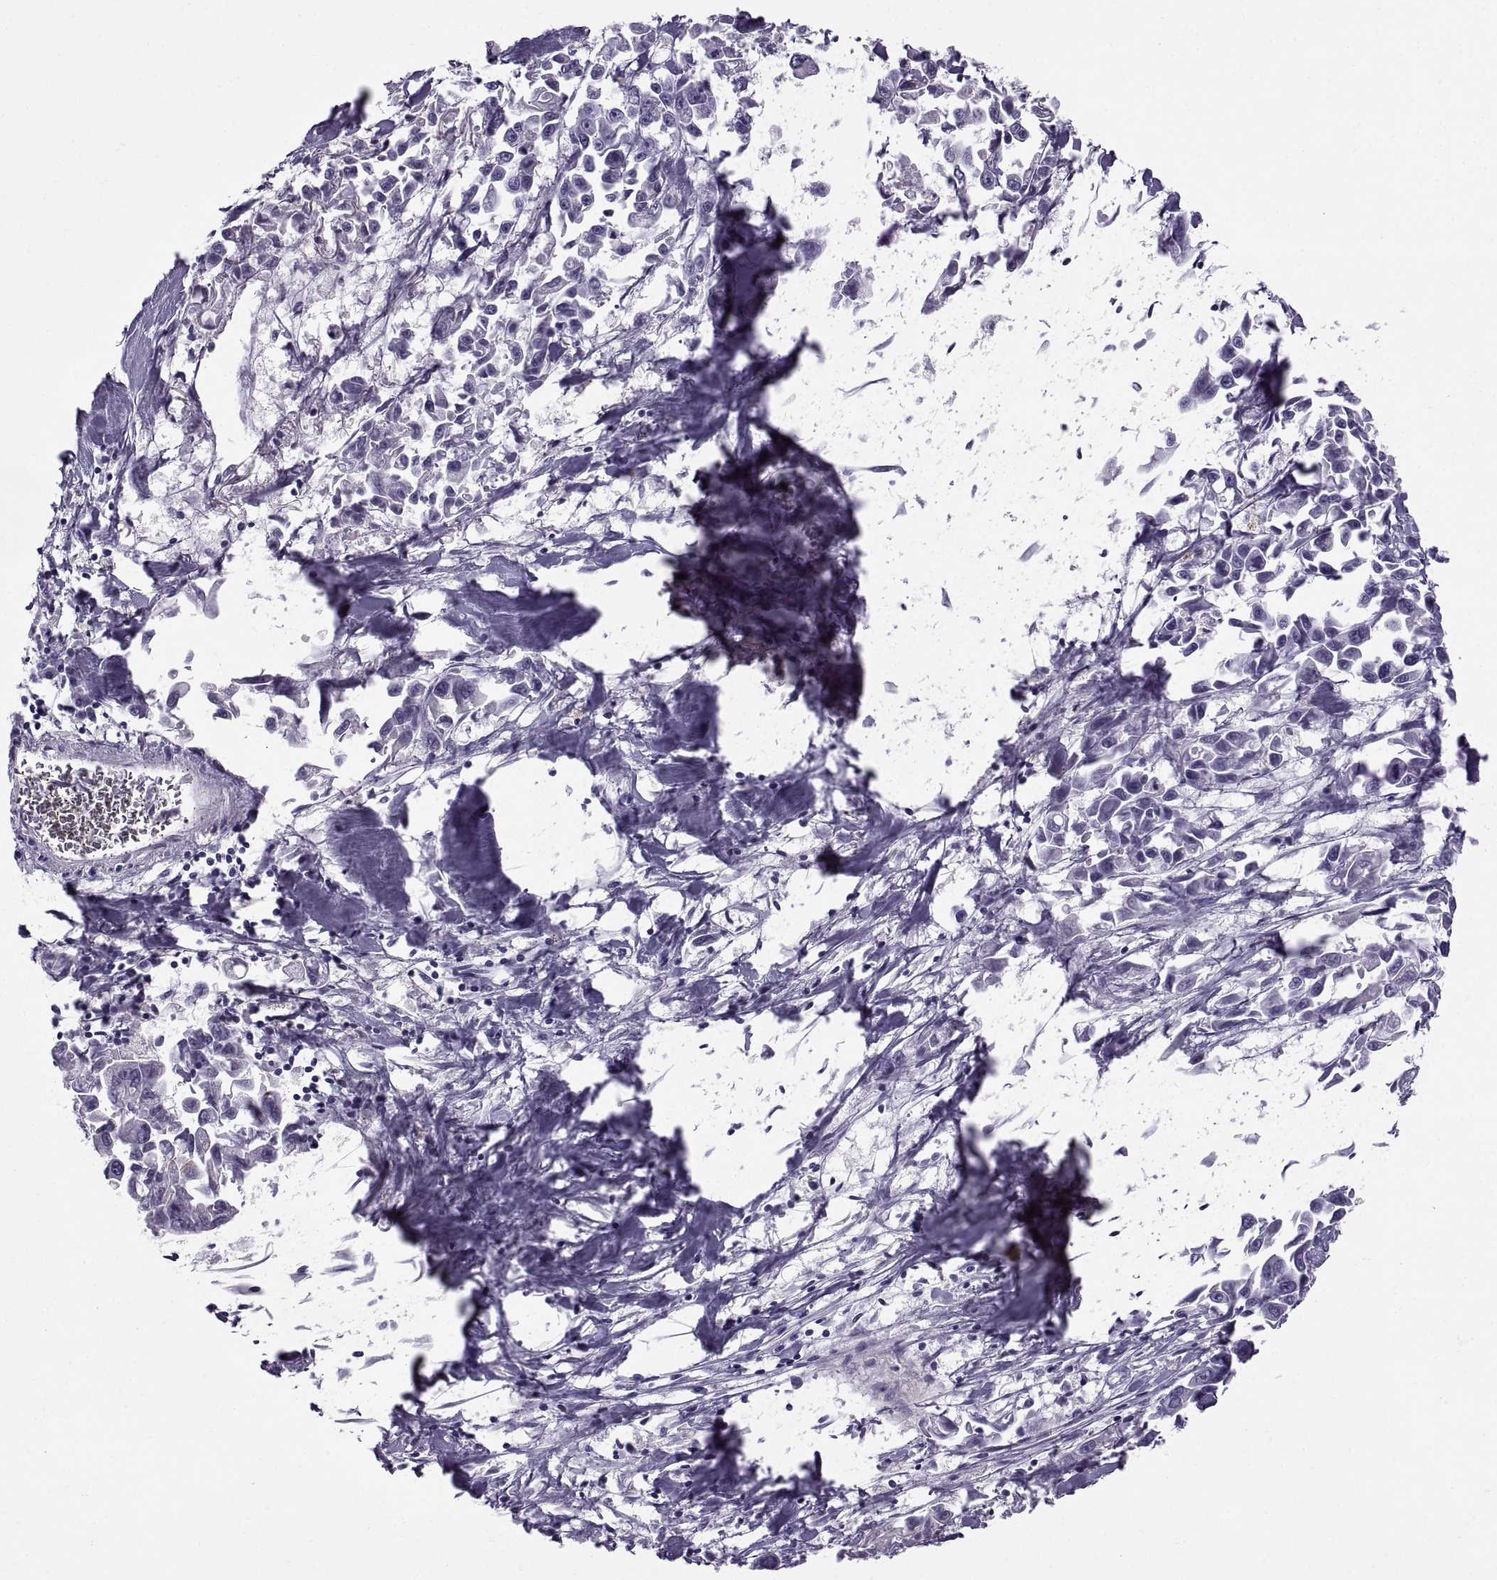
{"staining": {"intensity": "negative", "quantity": "none", "location": "none"}, "tissue": "pancreatic cancer", "cell_type": "Tumor cells", "image_type": "cancer", "snomed": [{"axis": "morphology", "description": "Adenocarcinoma, NOS"}, {"axis": "topography", "description": "Pancreas"}], "caption": "This is an IHC photomicrograph of human pancreatic adenocarcinoma. There is no expression in tumor cells.", "gene": "CALCR", "patient": {"sex": "female", "age": 83}}